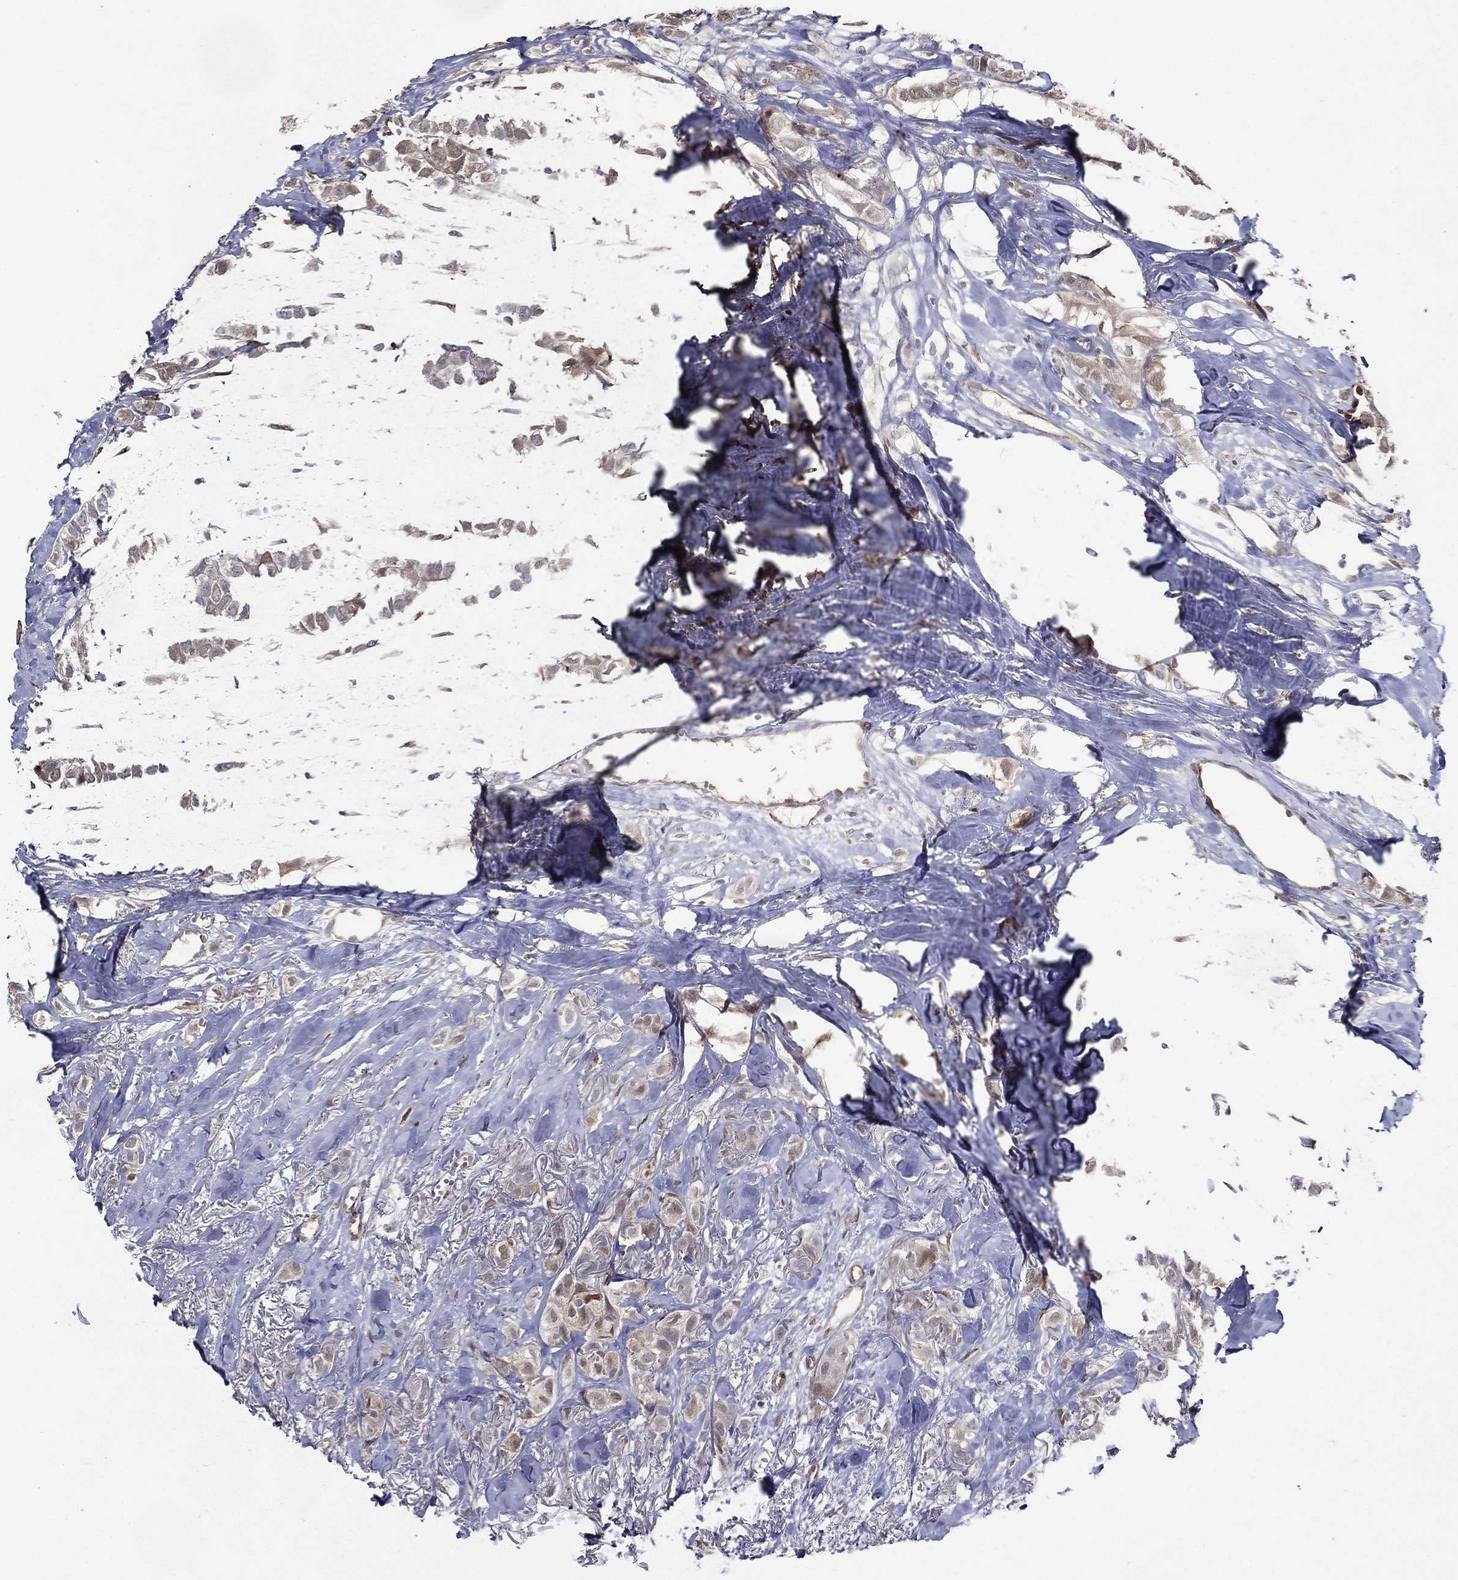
{"staining": {"intensity": "negative", "quantity": "none", "location": "none"}, "tissue": "breast cancer", "cell_type": "Tumor cells", "image_type": "cancer", "snomed": [{"axis": "morphology", "description": "Duct carcinoma"}, {"axis": "topography", "description": "Breast"}], "caption": "IHC of invasive ductal carcinoma (breast) displays no expression in tumor cells.", "gene": "ARHGAP11A", "patient": {"sex": "female", "age": 85}}